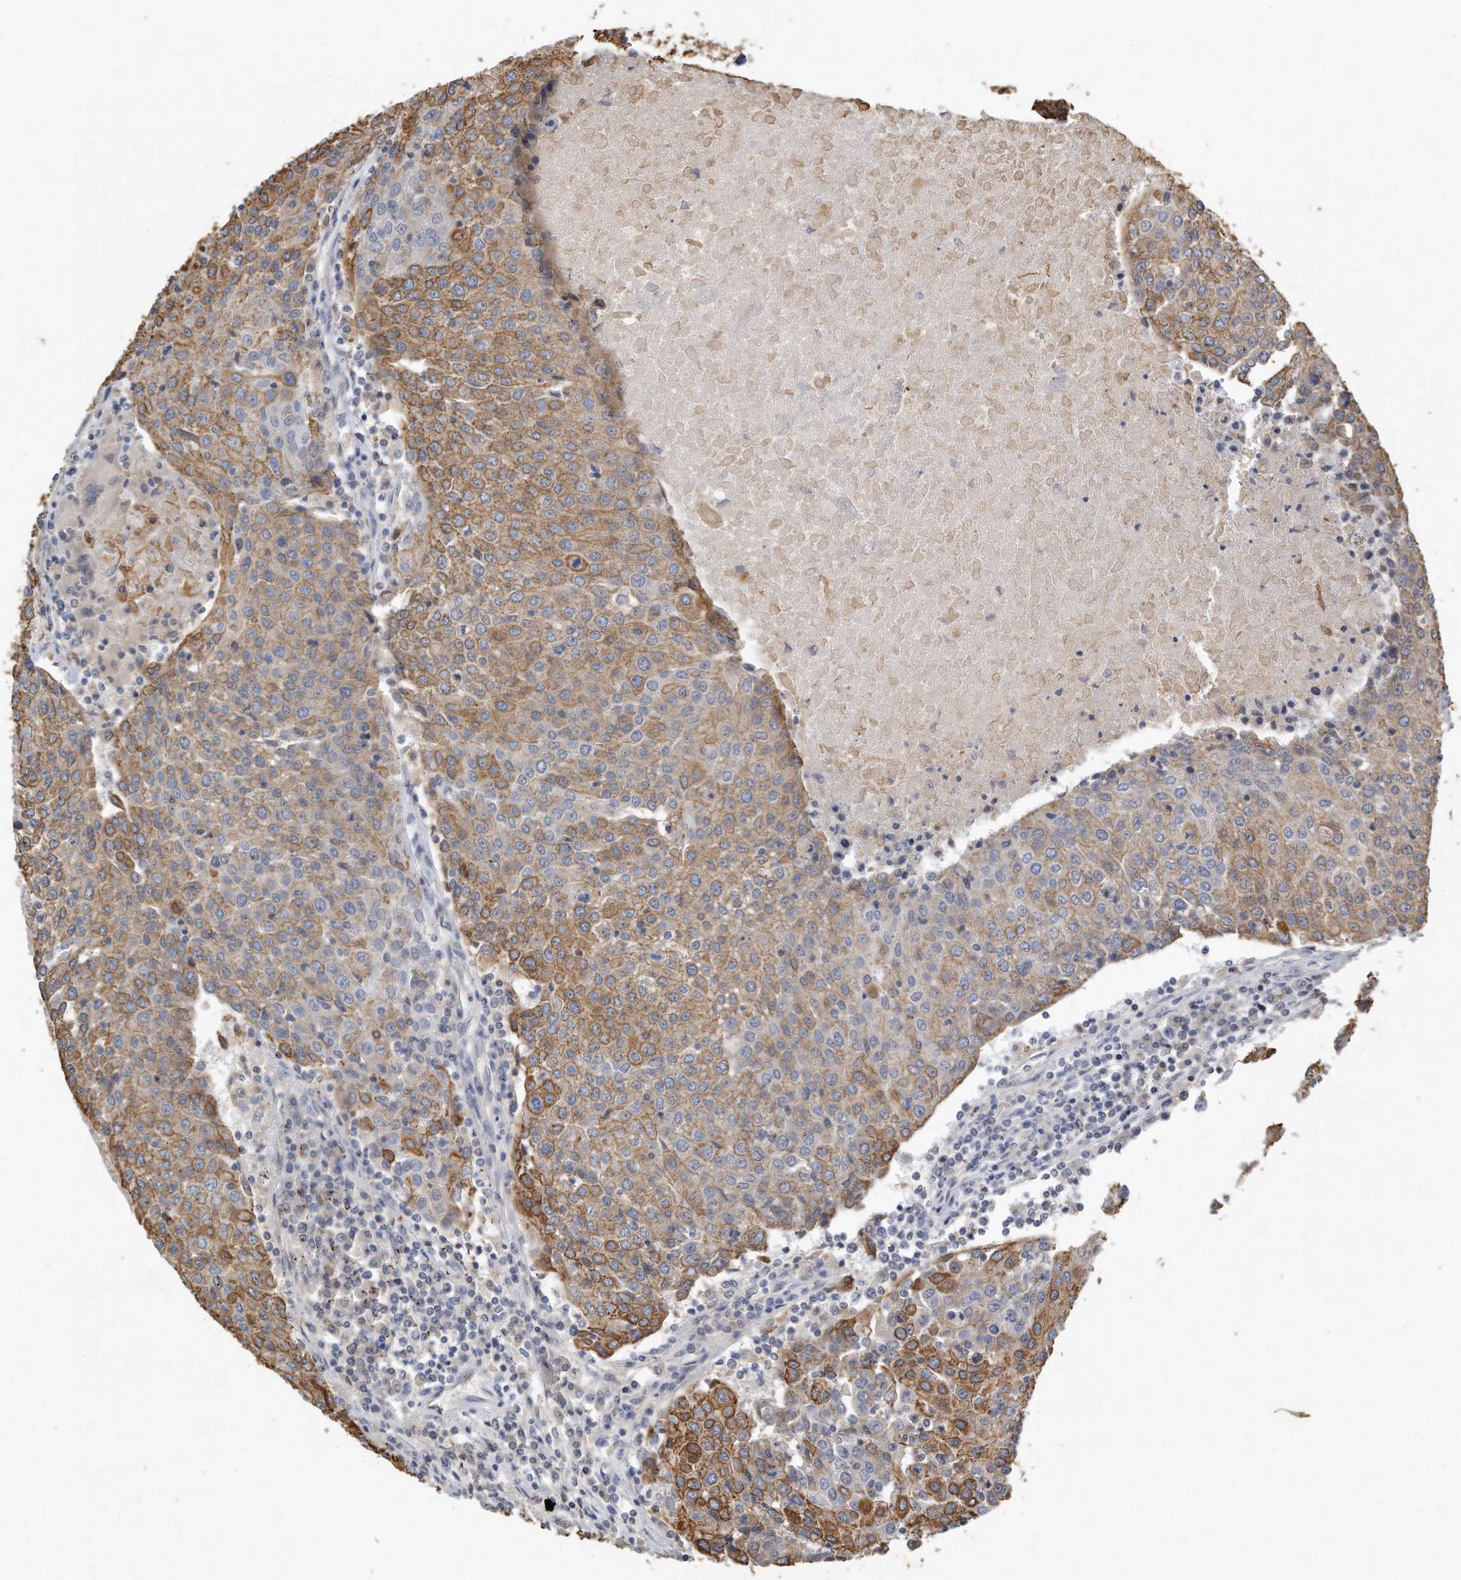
{"staining": {"intensity": "moderate", "quantity": ">75%", "location": "cytoplasmic/membranous"}, "tissue": "urothelial cancer", "cell_type": "Tumor cells", "image_type": "cancer", "snomed": [{"axis": "morphology", "description": "Urothelial carcinoma, High grade"}, {"axis": "topography", "description": "Urinary bladder"}], "caption": "This photomicrograph exhibits immunohistochemistry (IHC) staining of urothelial cancer, with medium moderate cytoplasmic/membranous positivity in approximately >75% of tumor cells.", "gene": "CAMK1", "patient": {"sex": "female", "age": 85}}